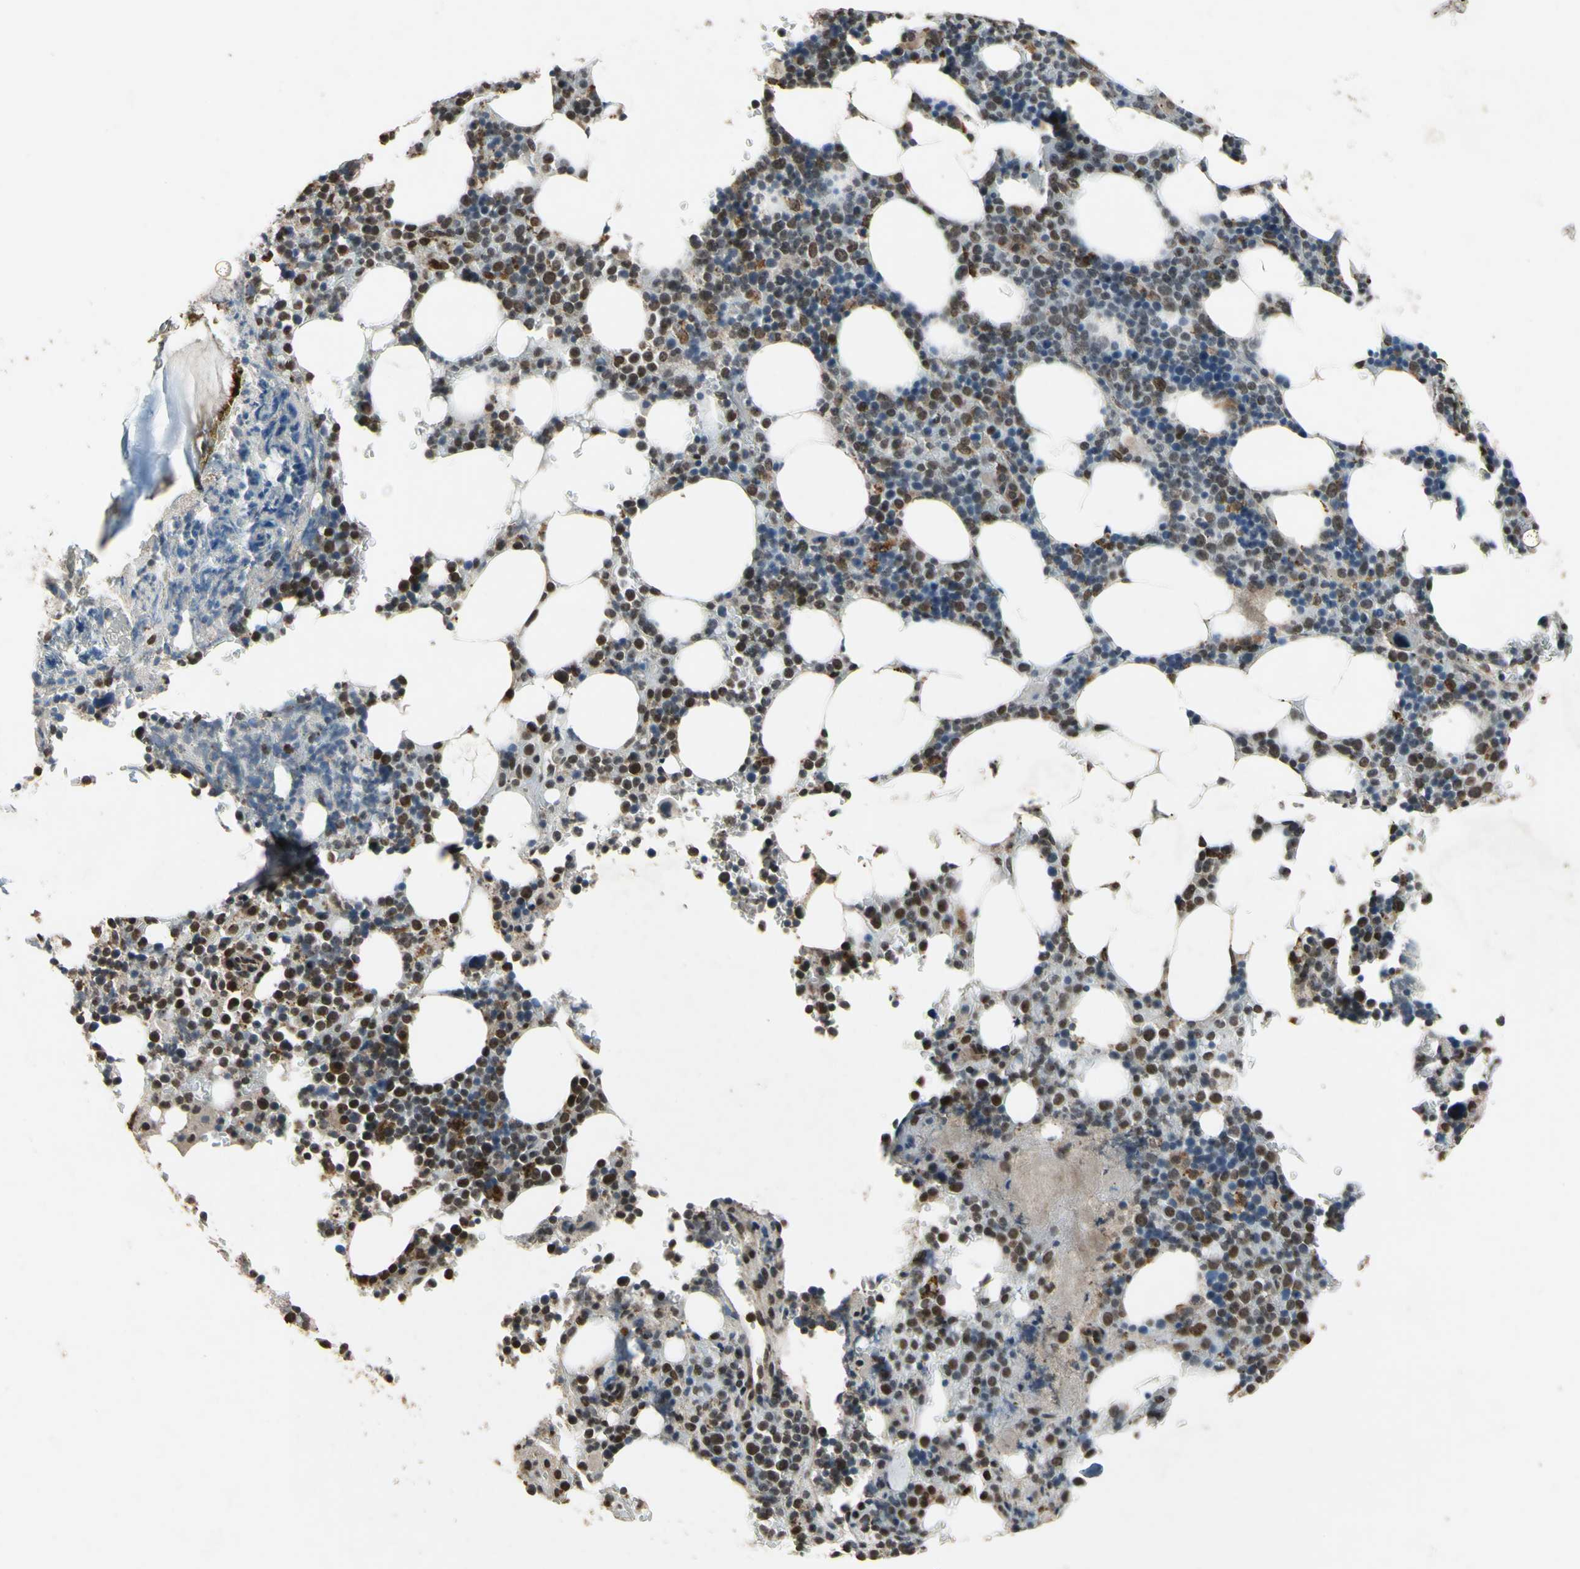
{"staining": {"intensity": "moderate", "quantity": "25%-75%", "location": "nuclear"}, "tissue": "bone marrow", "cell_type": "Hematopoietic cells", "image_type": "normal", "snomed": [{"axis": "morphology", "description": "Normal tissue, NOS"}, {"axis": "topography", "description": "Bone marrow"}], "caption": "Protein analysis of benign bone marrow exhibits moderate nuclear positivity in approximately 25%-75% of hematopoietic cells. Immunohistochemistry (ihc) stains the protein of interest in brown and the nuclei are stained blue.", "gene": "ZNF174", "patient": {"sex": "female", "age": 73}}